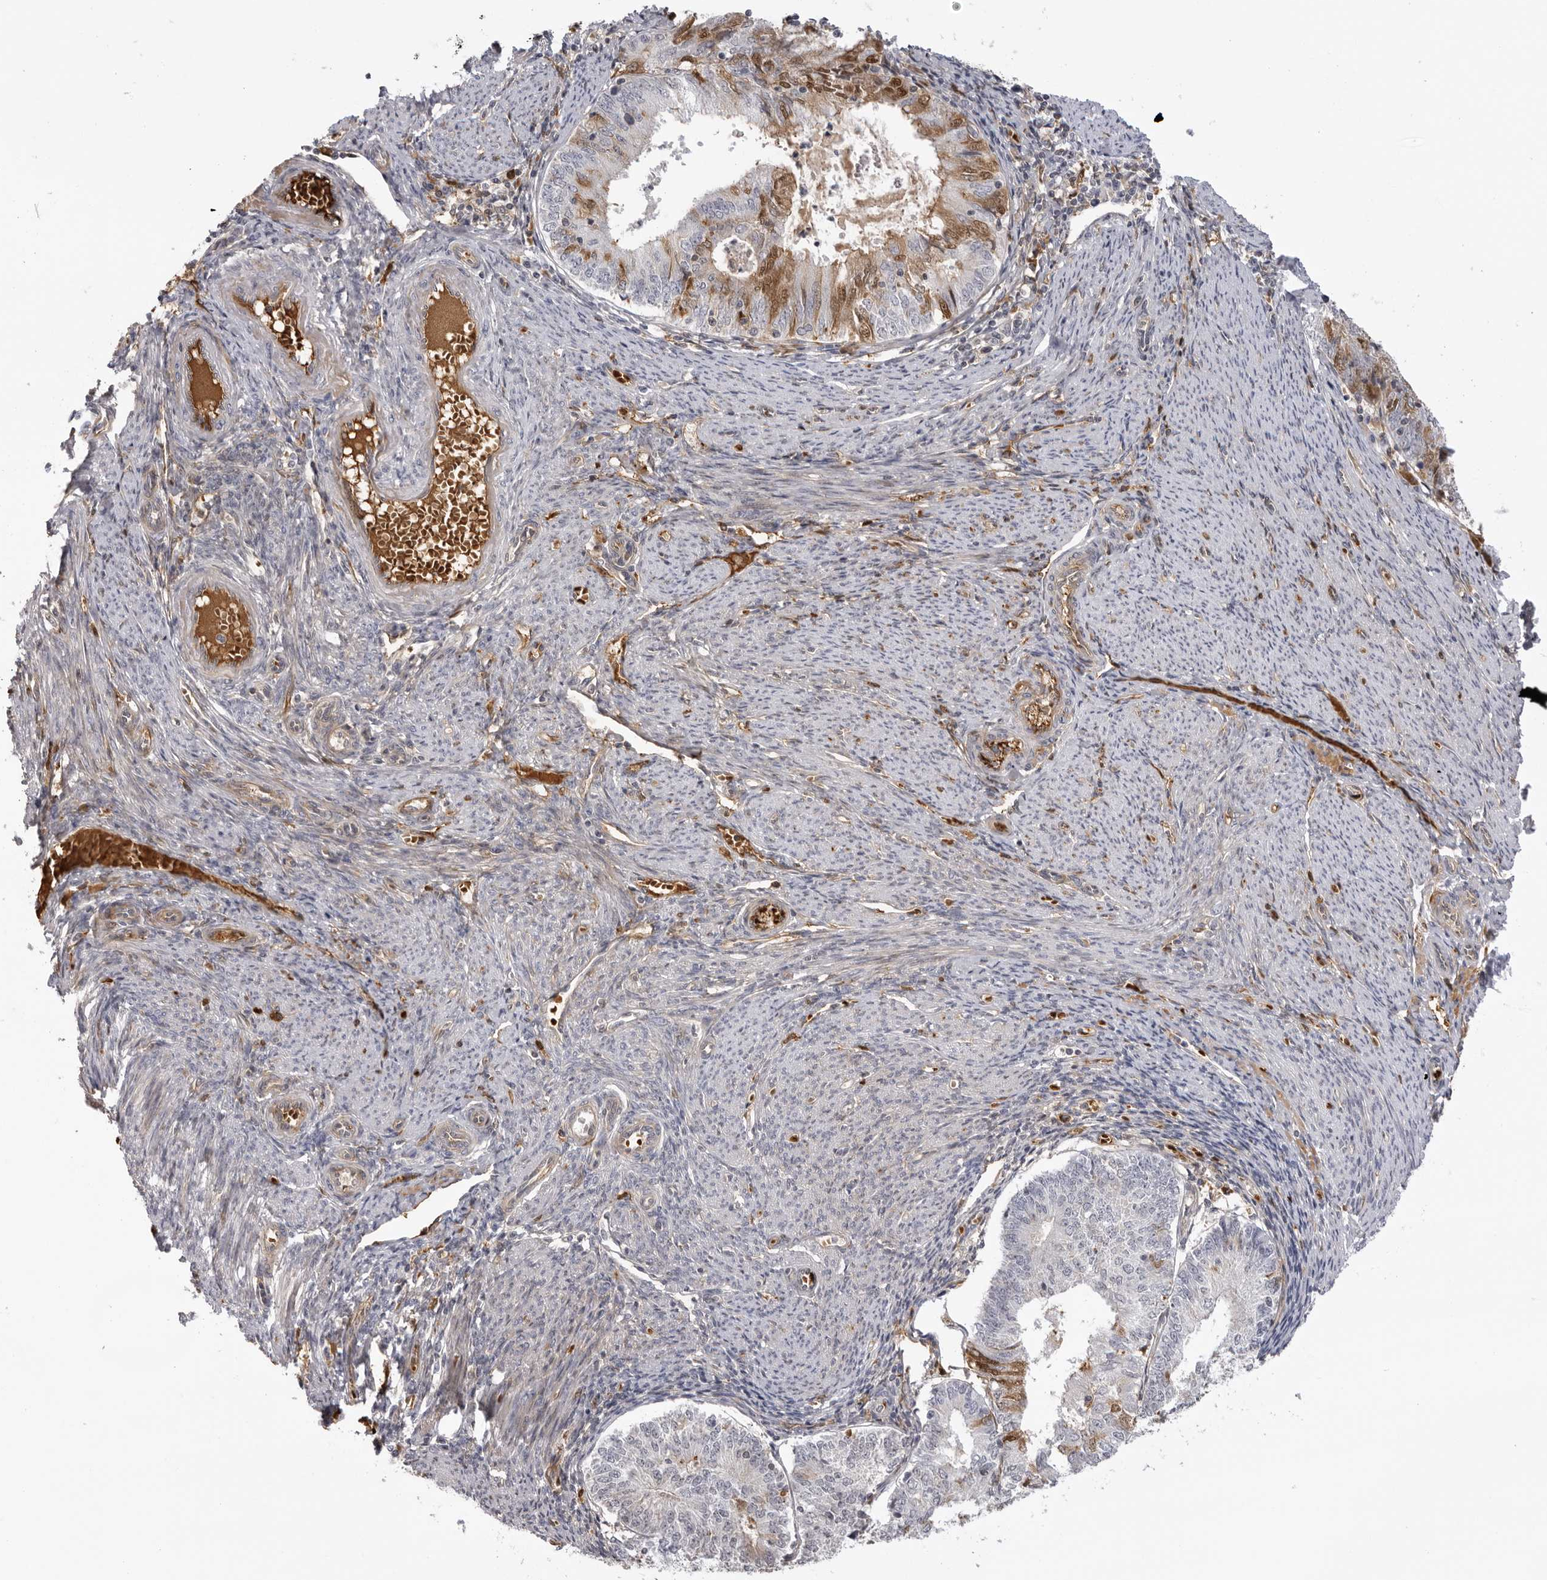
{"staining": {"intensity": "moderate", "quantity": "<25%", "location": "cytoplasmic/membranous"}, "tissue": "endometrial cancer", "cell_type": "Tumor cells", "image_type": "cancer", "snomed": [{"axis": "morphology", "description": "Adenocarcinoma, NOS"}, {"axis": "topography", "description": "Endometrium"}], "caption": "Immunohistochemistry staining of endometrial adenocarcinoma, which displays low levels of moderate cytoplasmic/membranous expression in about <25% of tumor cells indicating moderate cytoplasmic/membranous protein staining. The staining was performed using DAB (3,3'-diaminobenzidine) (brown) for protein detection and nuclei were counterstained in hematoxylin (blue).", "gene": "PLEKHF2", "patient": {"sex": "female", "age": 57}}